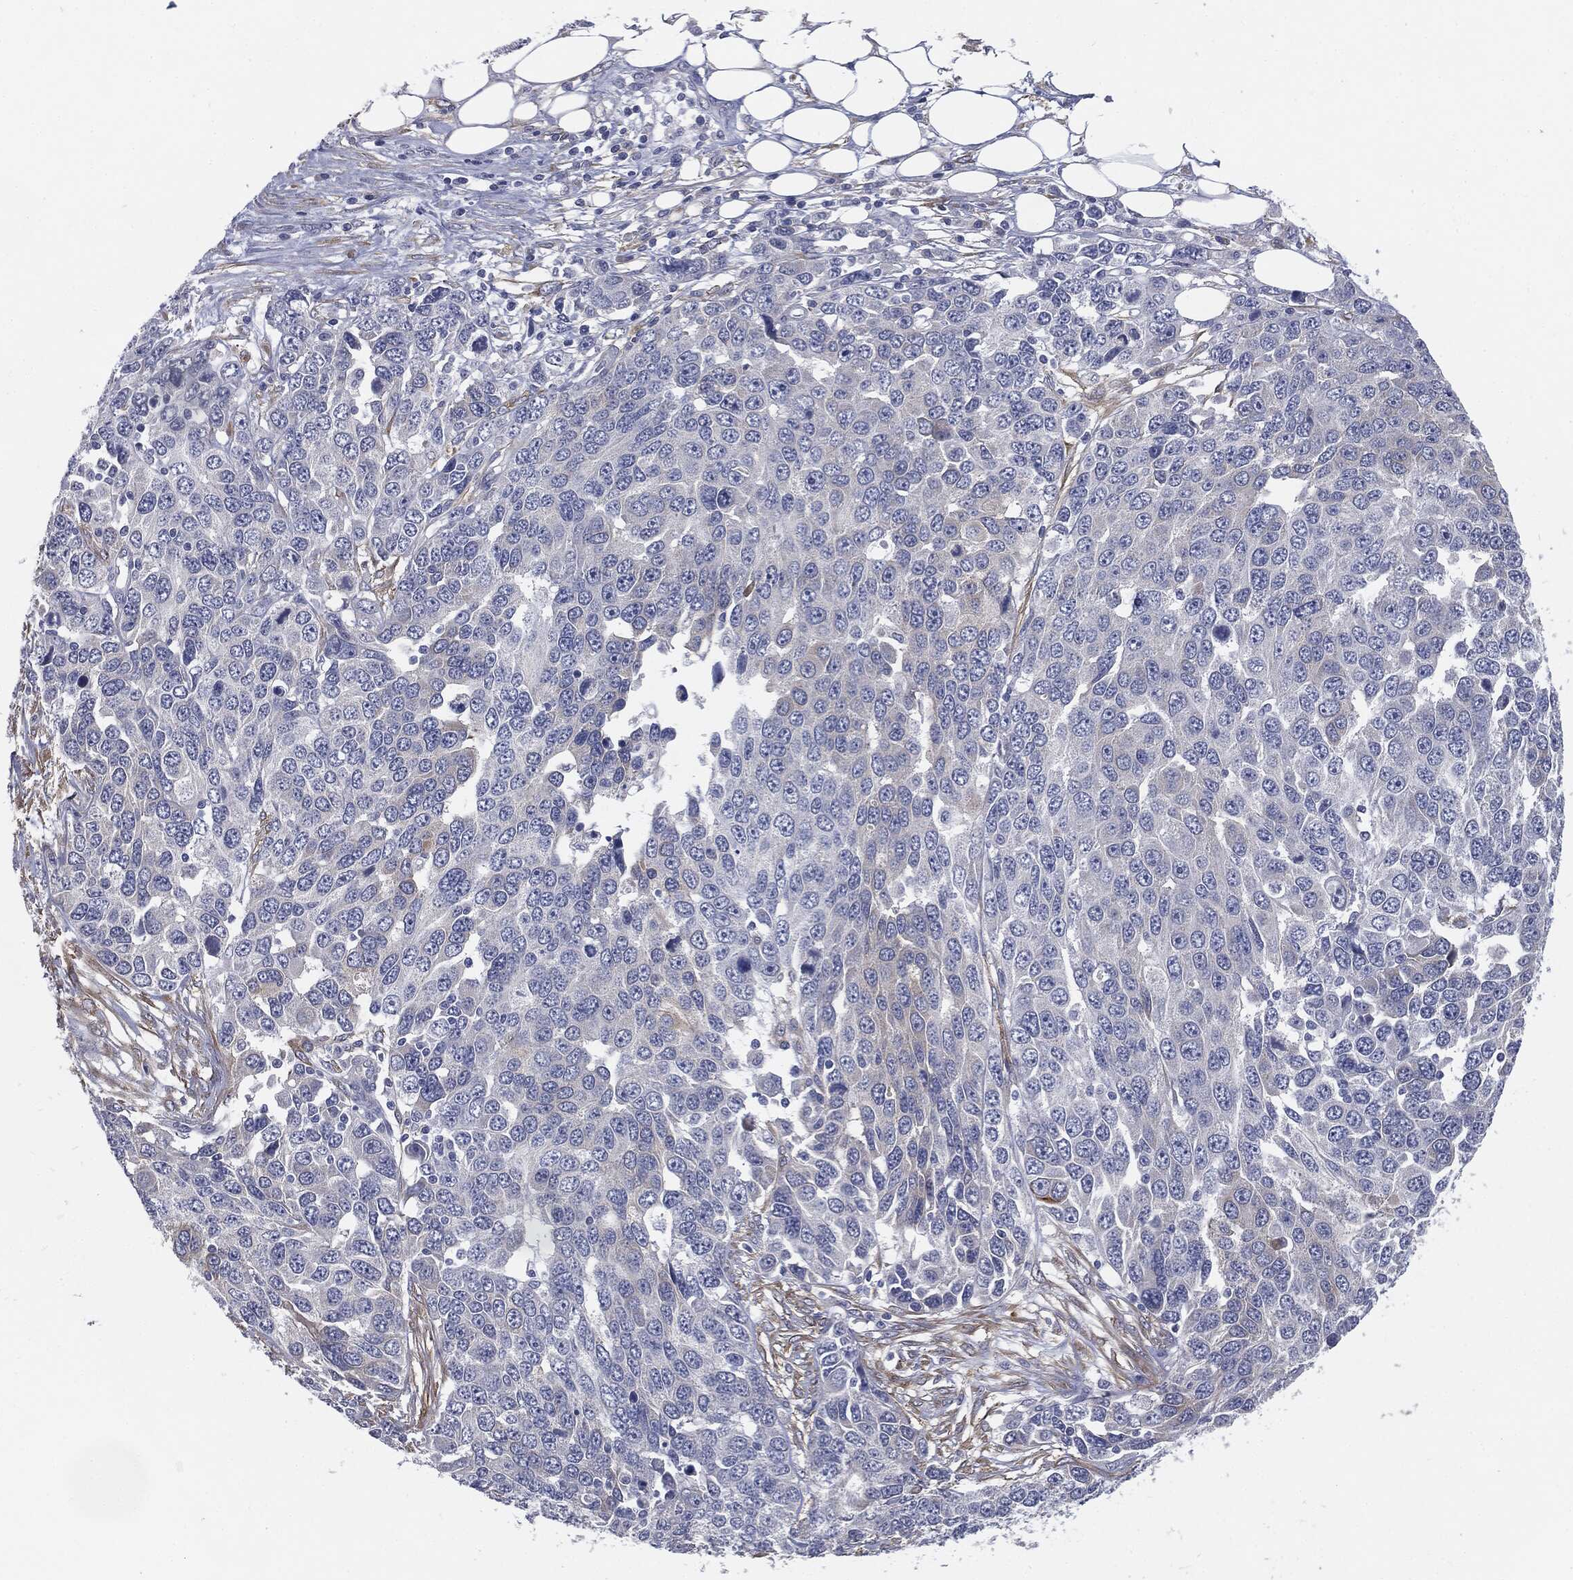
{"staining": {"intensity": "negative", "quantity": "none", "location": "none"}, "tissue": "ovarian cancer", "cell_type": "Tumor cells", "image_type": "cancer", "snomed": [{"axis": "morphology", "description": "Cystadenocarcinoma, serous, NOS"}, {"axis": "topography", "description": "Ovary"}], "caption": "Tumor cells show no significant protein expression in serous cystadenocarcinoma (ovarian).", "gene": "KRT5", "patient": {"sex": "female", "age": 76}}